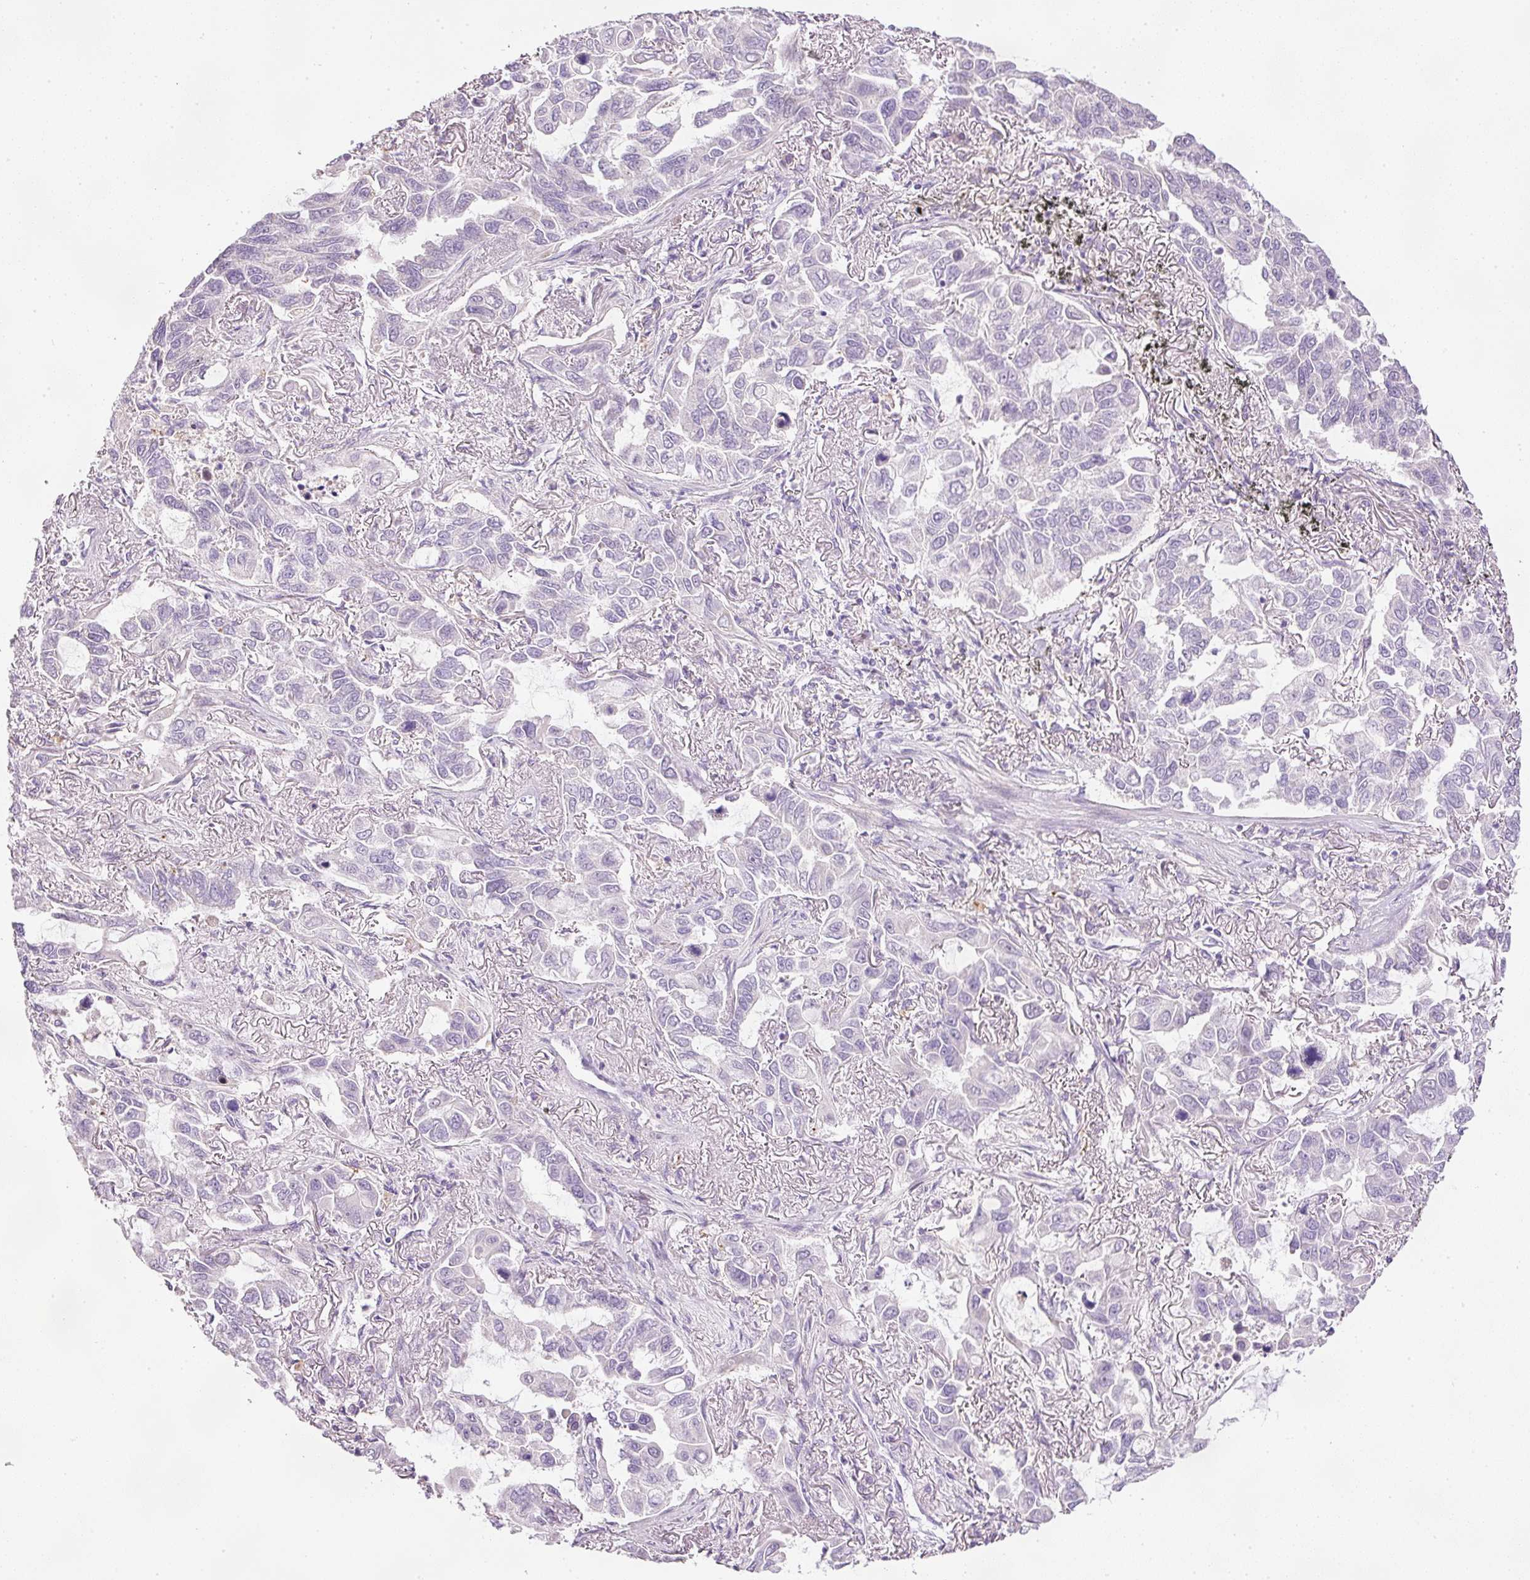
{"staining": {"intensity": "negative", "quantity": "none", "location": "none"}, "tissue": "lung cancer", "cell_type": "Tumor cells", "image_type": "cancer", "snomed": [{"axis": "morphology", "description": "Adenocarcinoma, NOS"}, {"axis": "topography", "description": "Lung"}], "caption": "The image displays no significant expression in tumor cells of lung cancer (adenocarcinoma).", "gene": "KPNA5", "patient": {"sex": "male", "age": 64}}